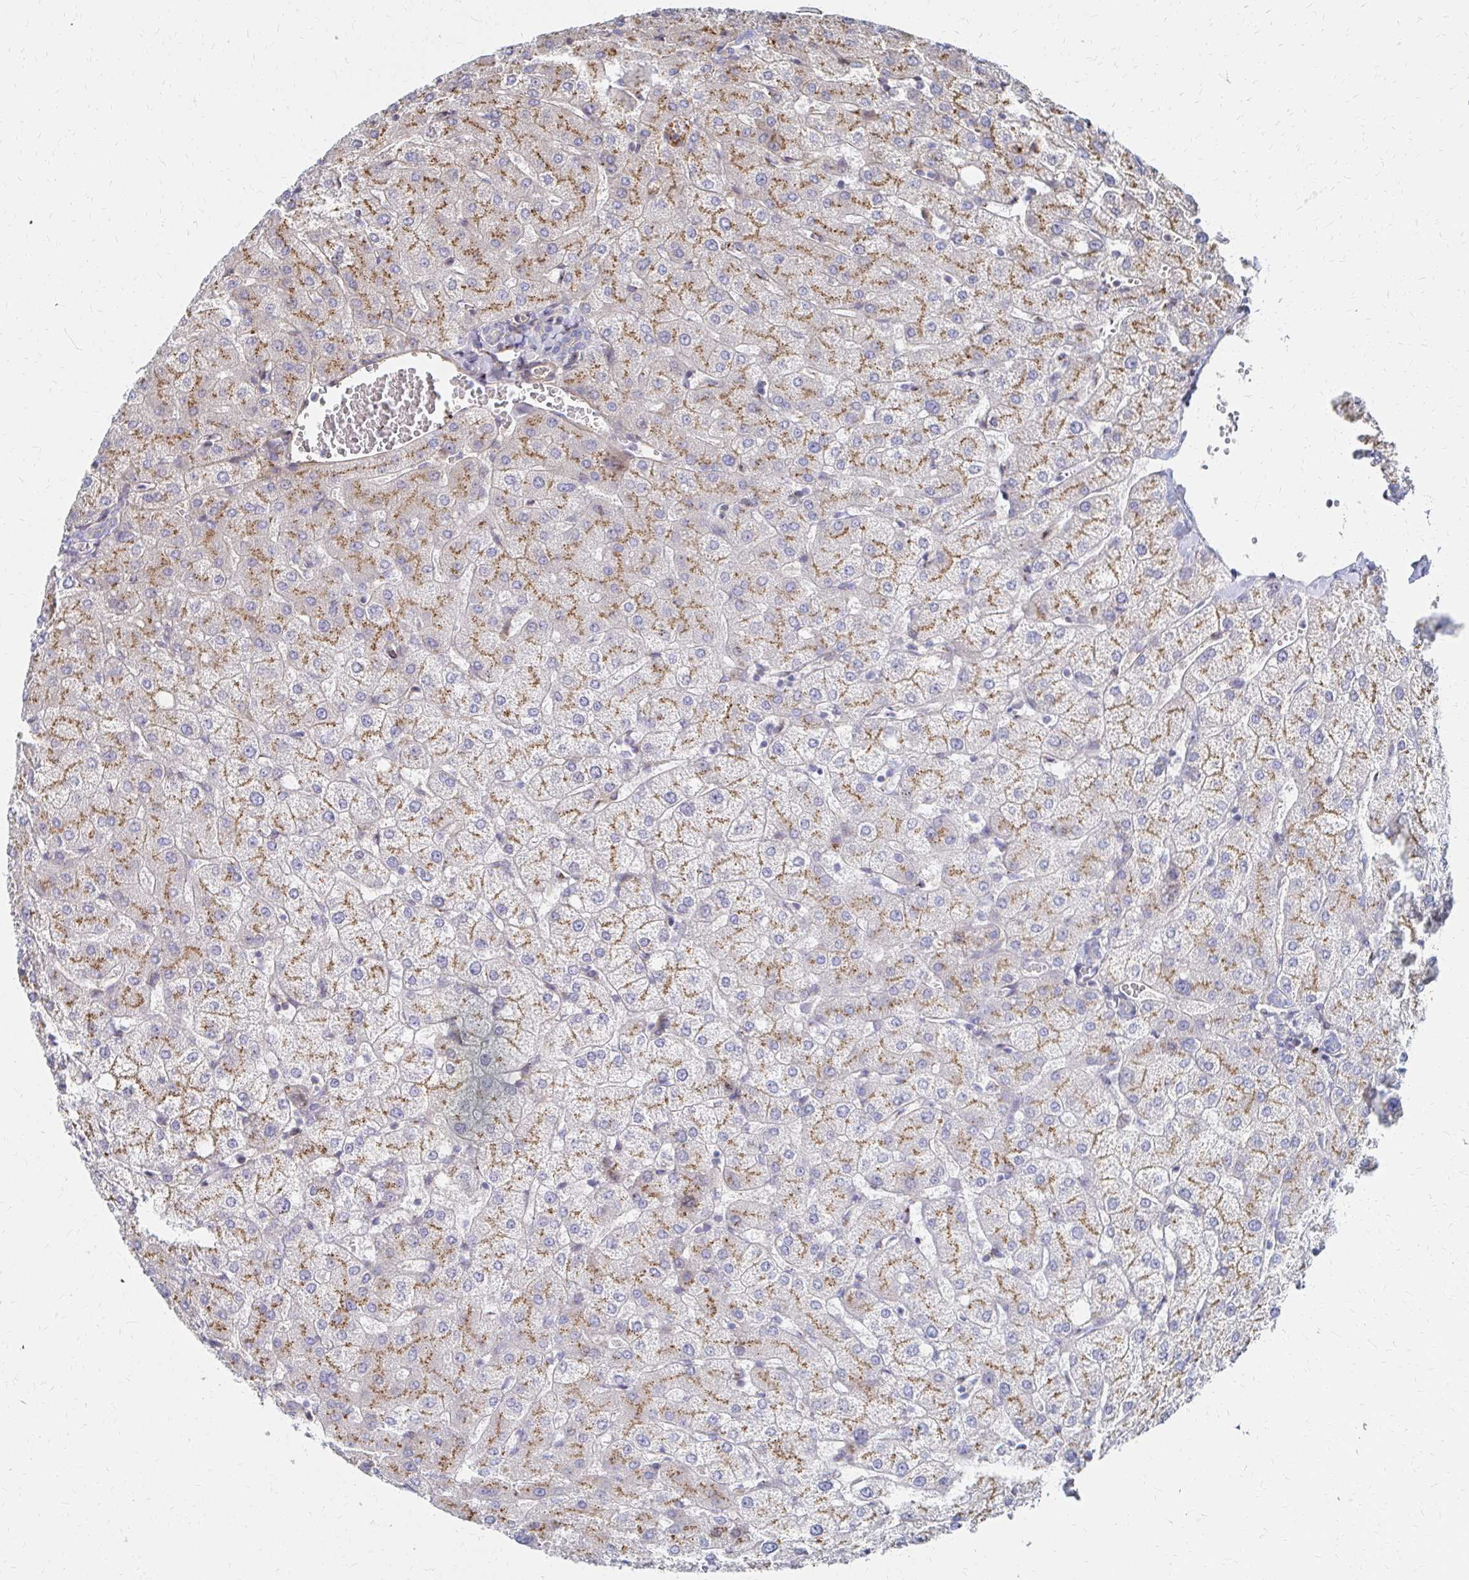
{"staining": {"intensity": "negative", "quantity": "none", "location": "none"}, "tissue": "liver", "cell_type": "Cholangiocytes", "image_type": "normal", "snomed": [{"axis": "morphology", "description": "Normal tissue, NOS"}, {"axis": "topography", "description": "Liver"}], "caption": "DAB immunohistochemical staining of normal liver displays no significant staining in cholangiocytes.", "gene": "MAN1A1", "patient": {"sex": "female", "age": 54}}